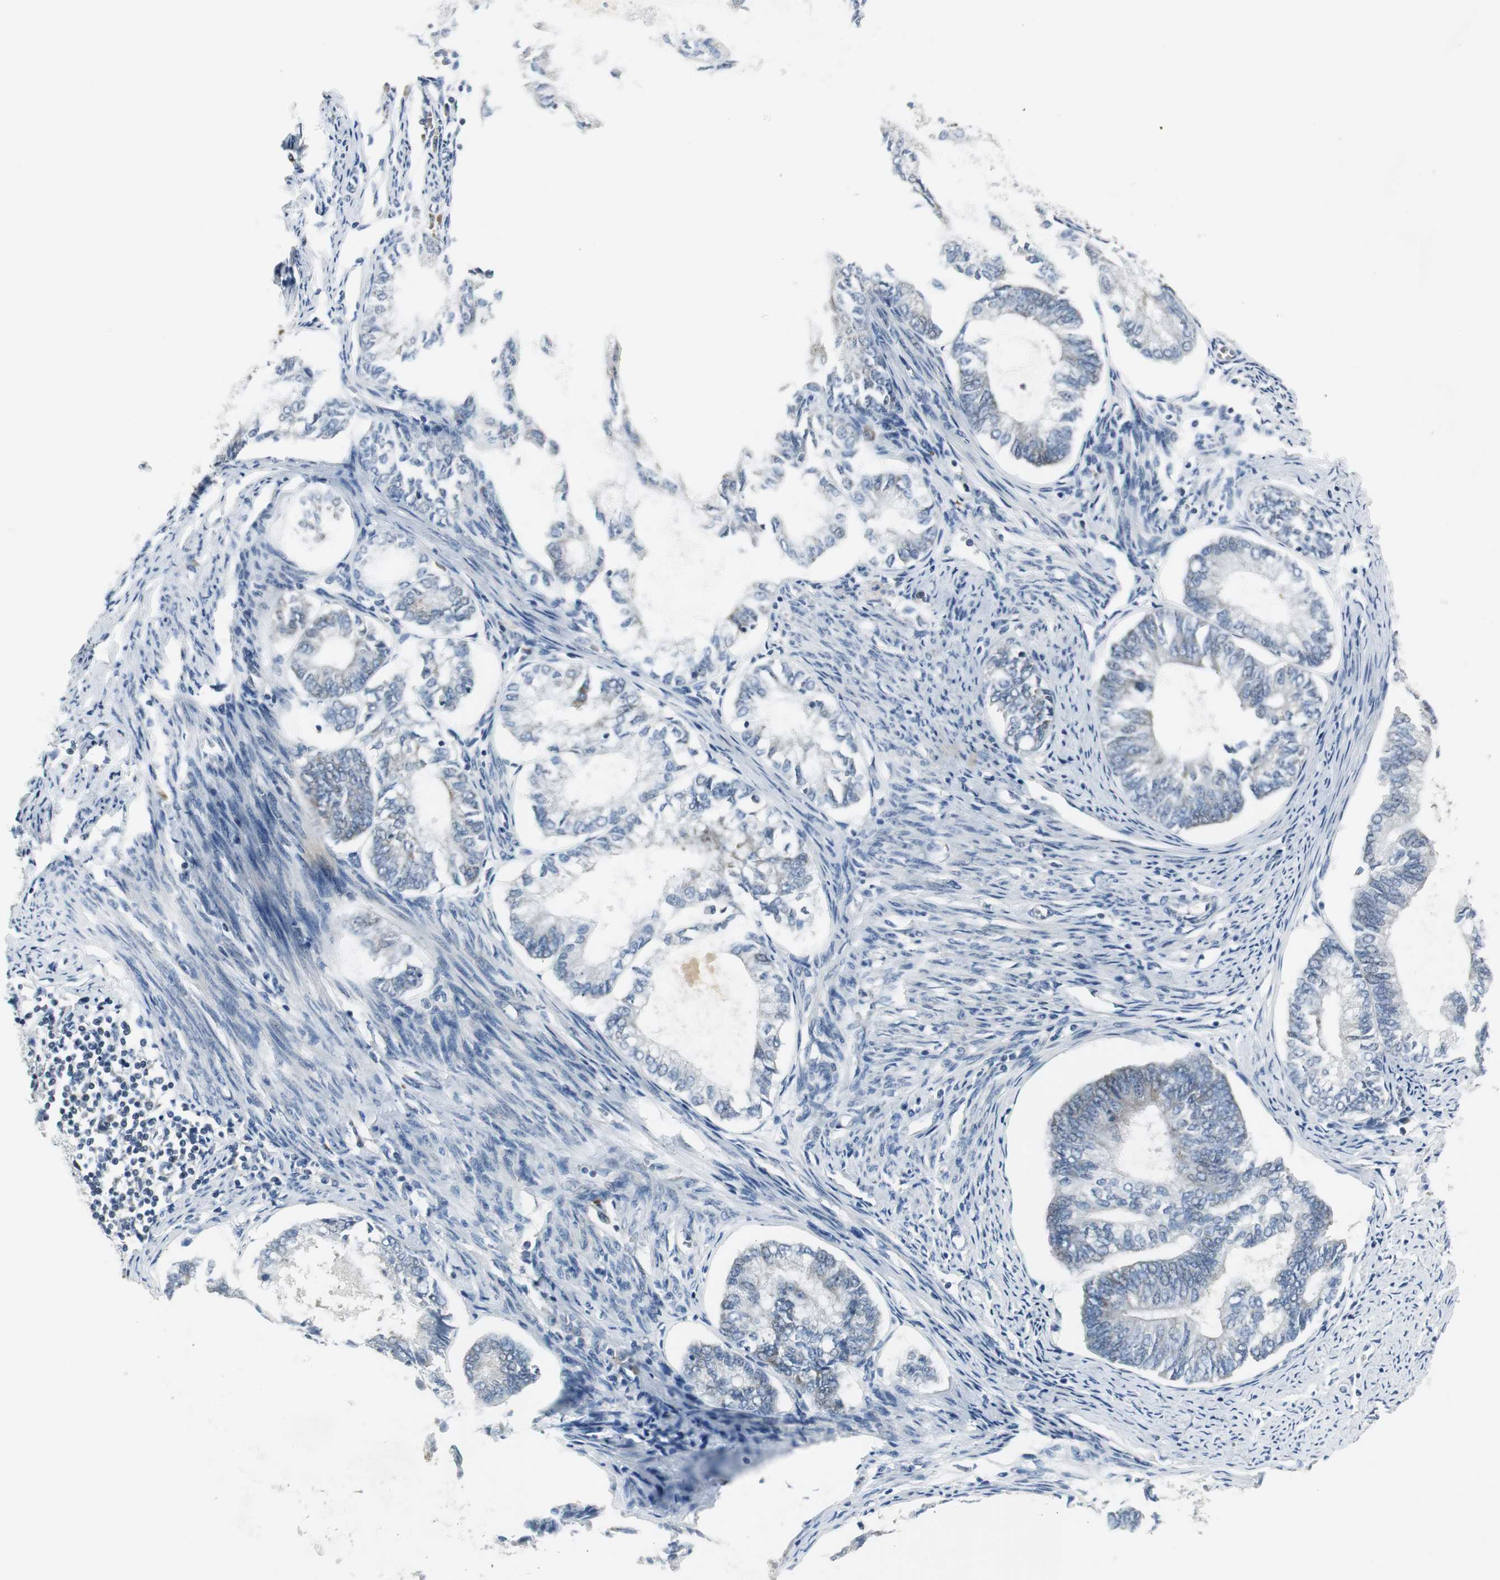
{"staining": {"intensity": "negative", "quantity": "none", "location": "none"}, "tissue": "endometrial cancer", "cell_type": "Tumor cells", "image_type": "cancer", "snomed": [{"axis": "morphology", "description": "Adenocarcinoma, NOS"}, {"axis": "topography", "description": "Endometrium"}], "caption": "An IHC micrograph of endometrial adenocarcinoma is shown. There is no staining in tumor cells of endometrial adenocarcinoma.", "gene": "CCT5", "patient": {"sex": "female", "age": 86}}